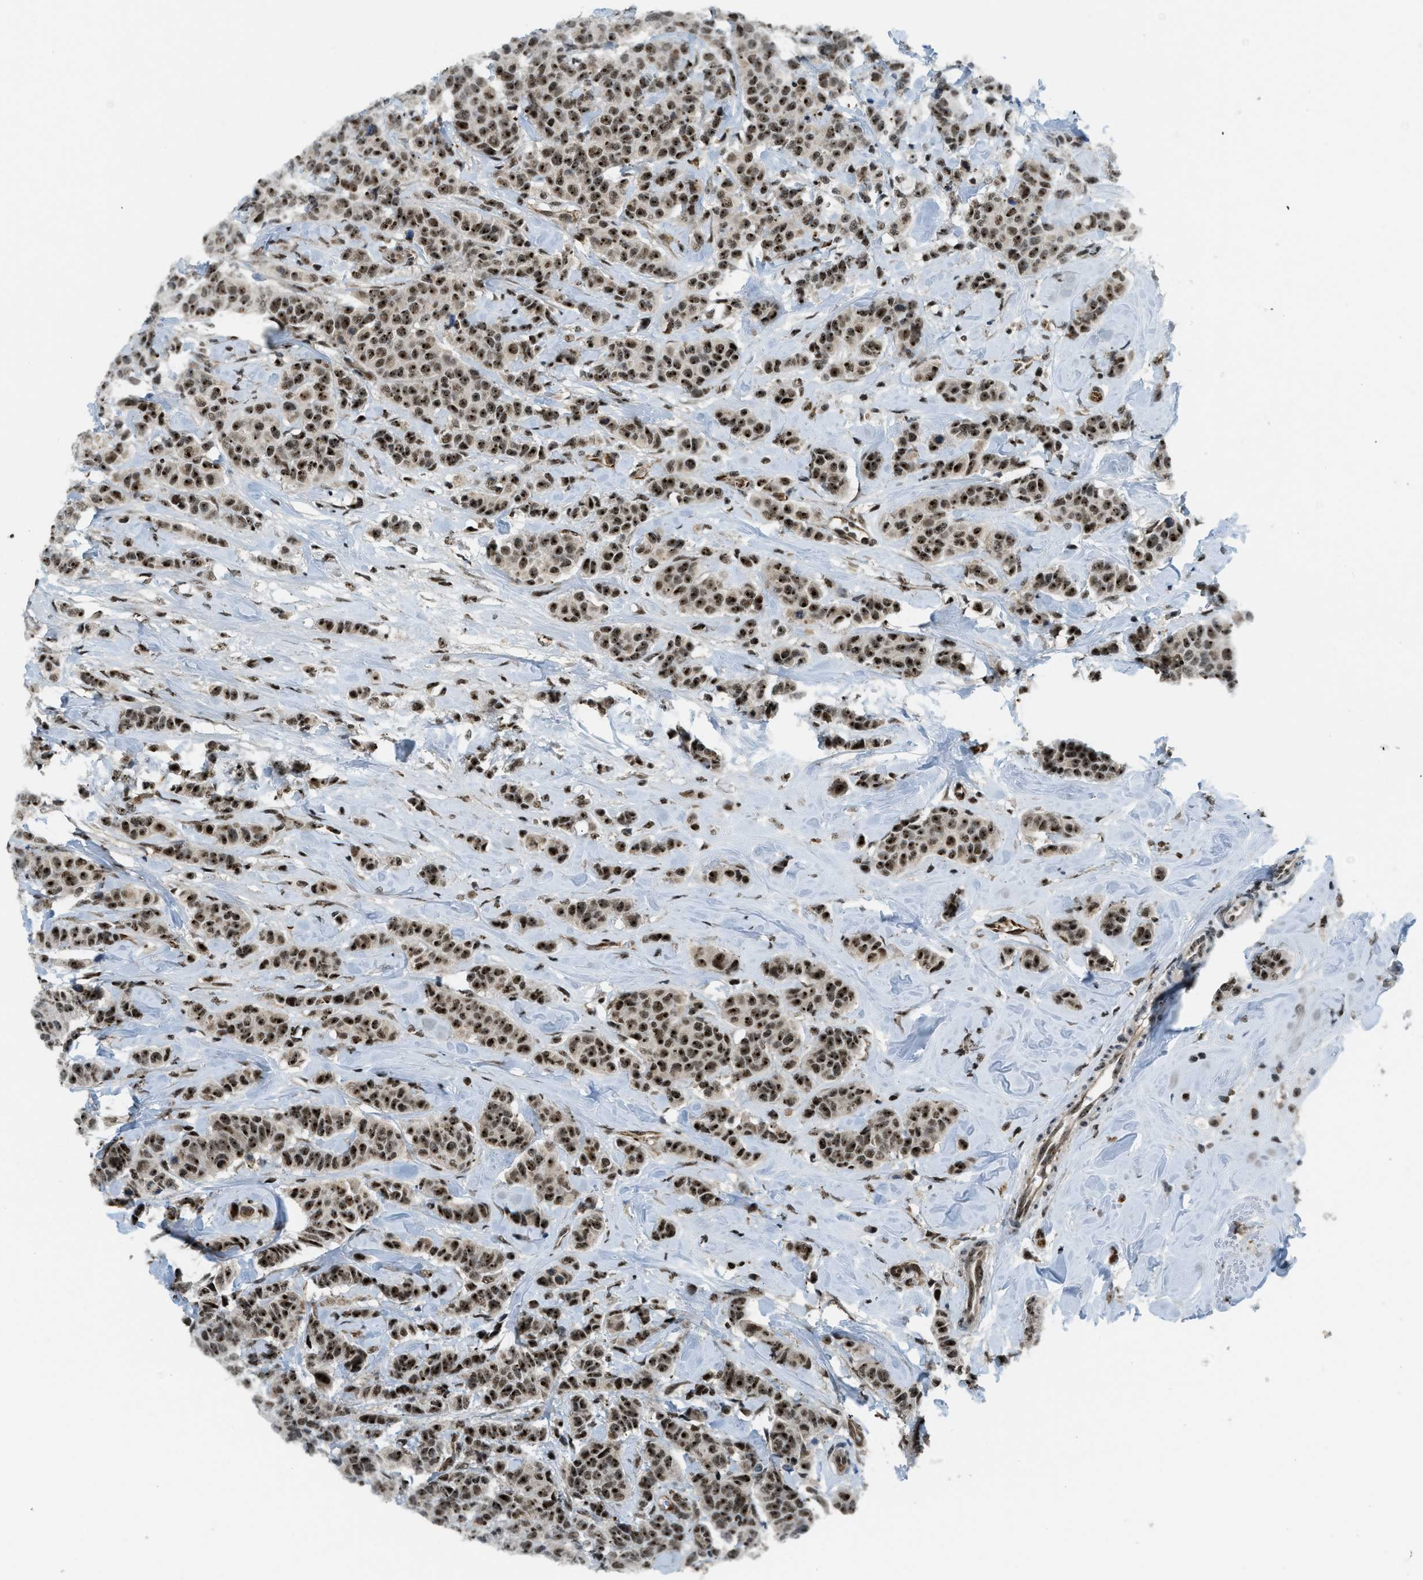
{"staining": {"intensity": "strong", "quantity": ">75%", "location": "nuclear"}, "tissue": "breast cancer", "cell_type": "Tumor cells", "image_type": "cancer", "snomed": [{"axis": "morphology", "description": "Normal tissue, NOS"}, {"axis": "morphology", "description": "Duct carcinoma"}, {"axis": "topography", "description": "Breast"}], "caption": "Tumor cells reveal high levels of strong nuclear staining in about >75% of cells in human breast invasive ductal carcinoma.", "gene": "E2F1", "patient": {"sex": "female", "age": 40}}